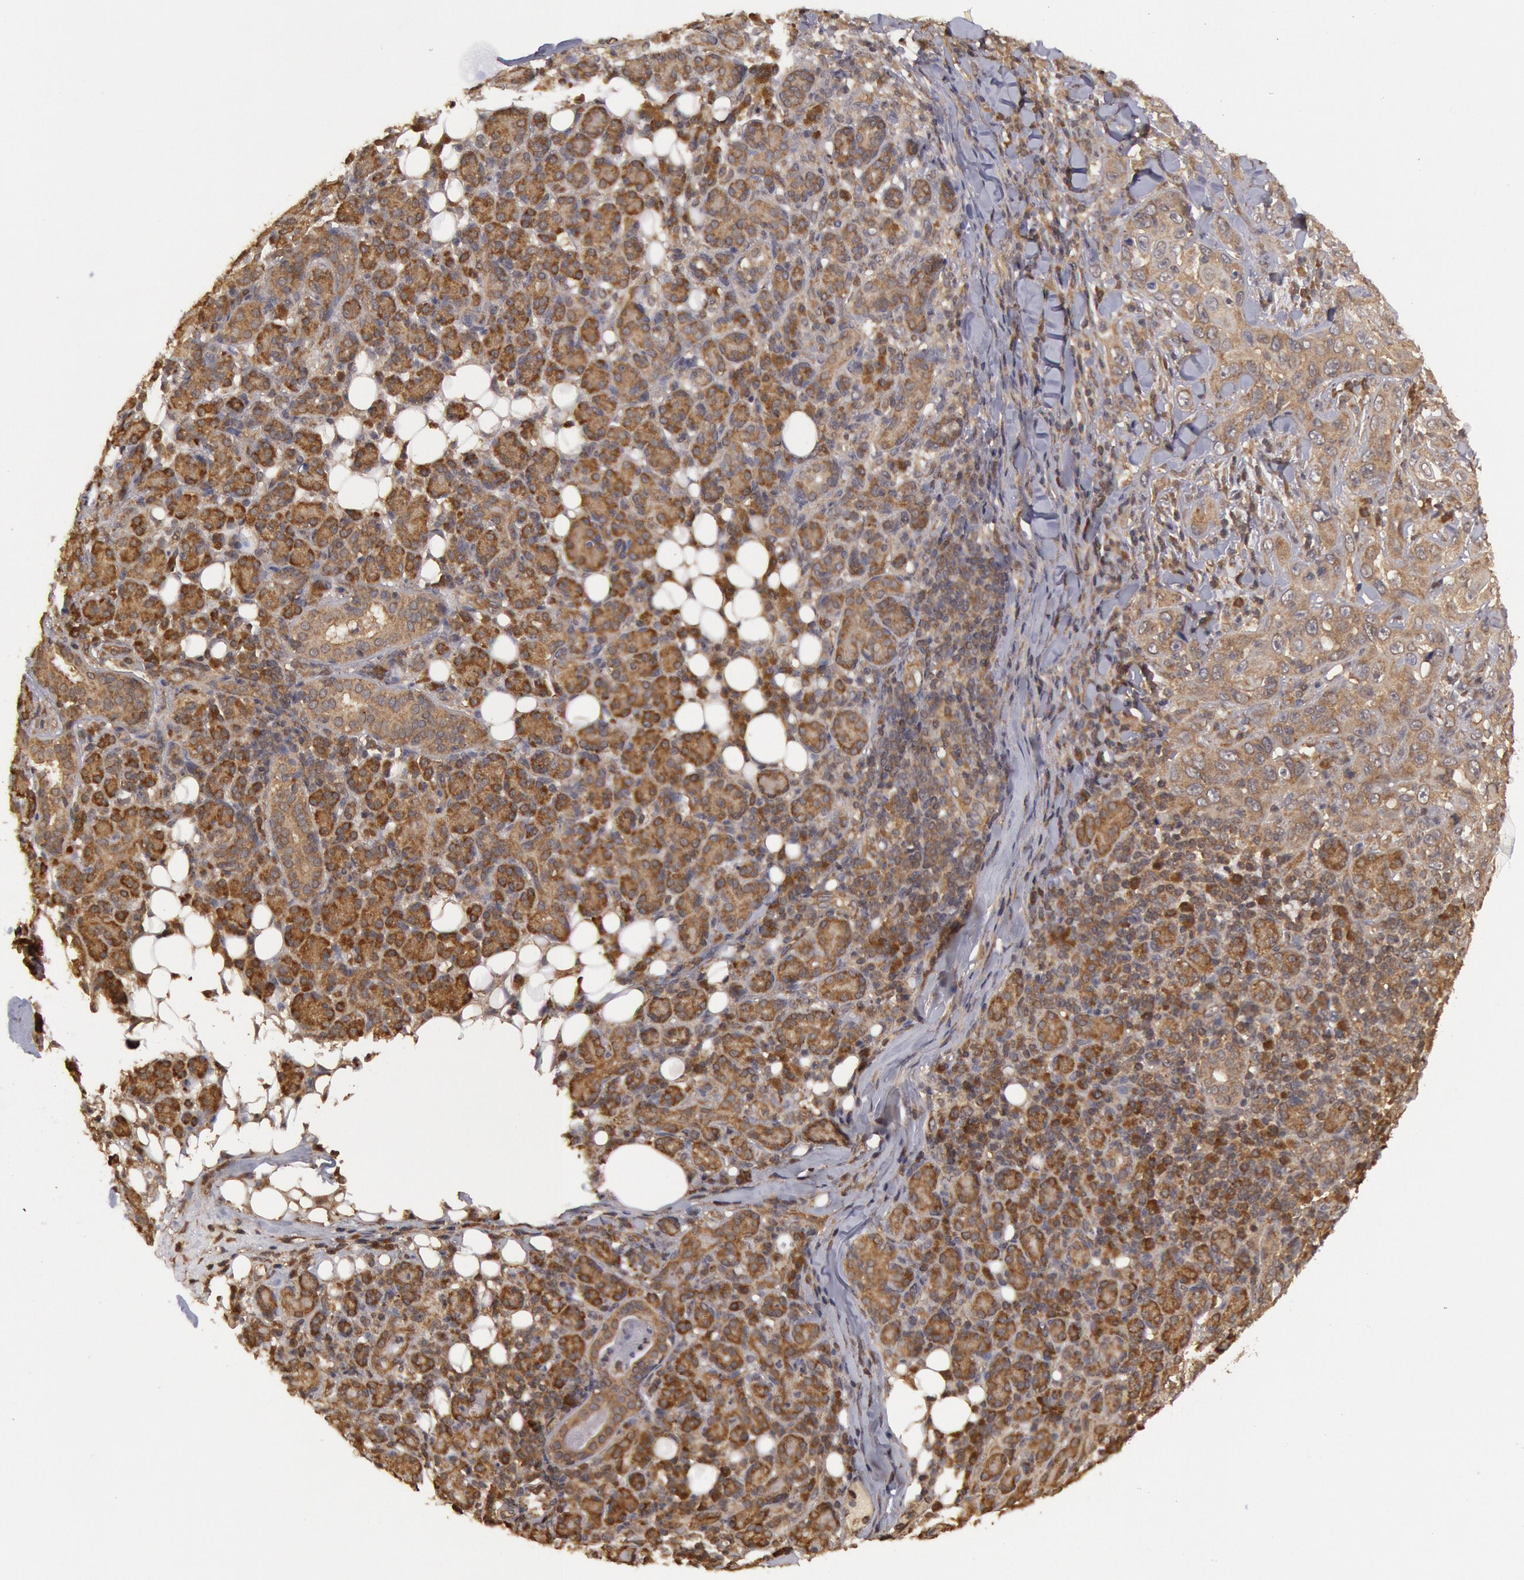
{"staining": {"intensity": "moderate", "quantity": ">75%", "location": "cytoplasmic/membranous"}, "tissue": "skin cancer", "cell_type": "Tumor cells", "image_type": "cancer", "snomed": [{"axis": "morphology", "description": "Squamous cell carcinoma, NOS"}, {"axis": "topography", "description": "Skin"}], "caption": "Immunohistochemistry photomicrograph of neoplastic tissue: human skin cancer (squamous cell carcinoma) stained using immunohistochemistry (IHC) exhibits medium levels of moderate protein expression localized specifically in the cytoplasmic/membranous of tumor cells, appearing as a cytoplasmic/membranous brown color.", "gene": "USP14", "patient": {"sex": "male", "age": 84}}